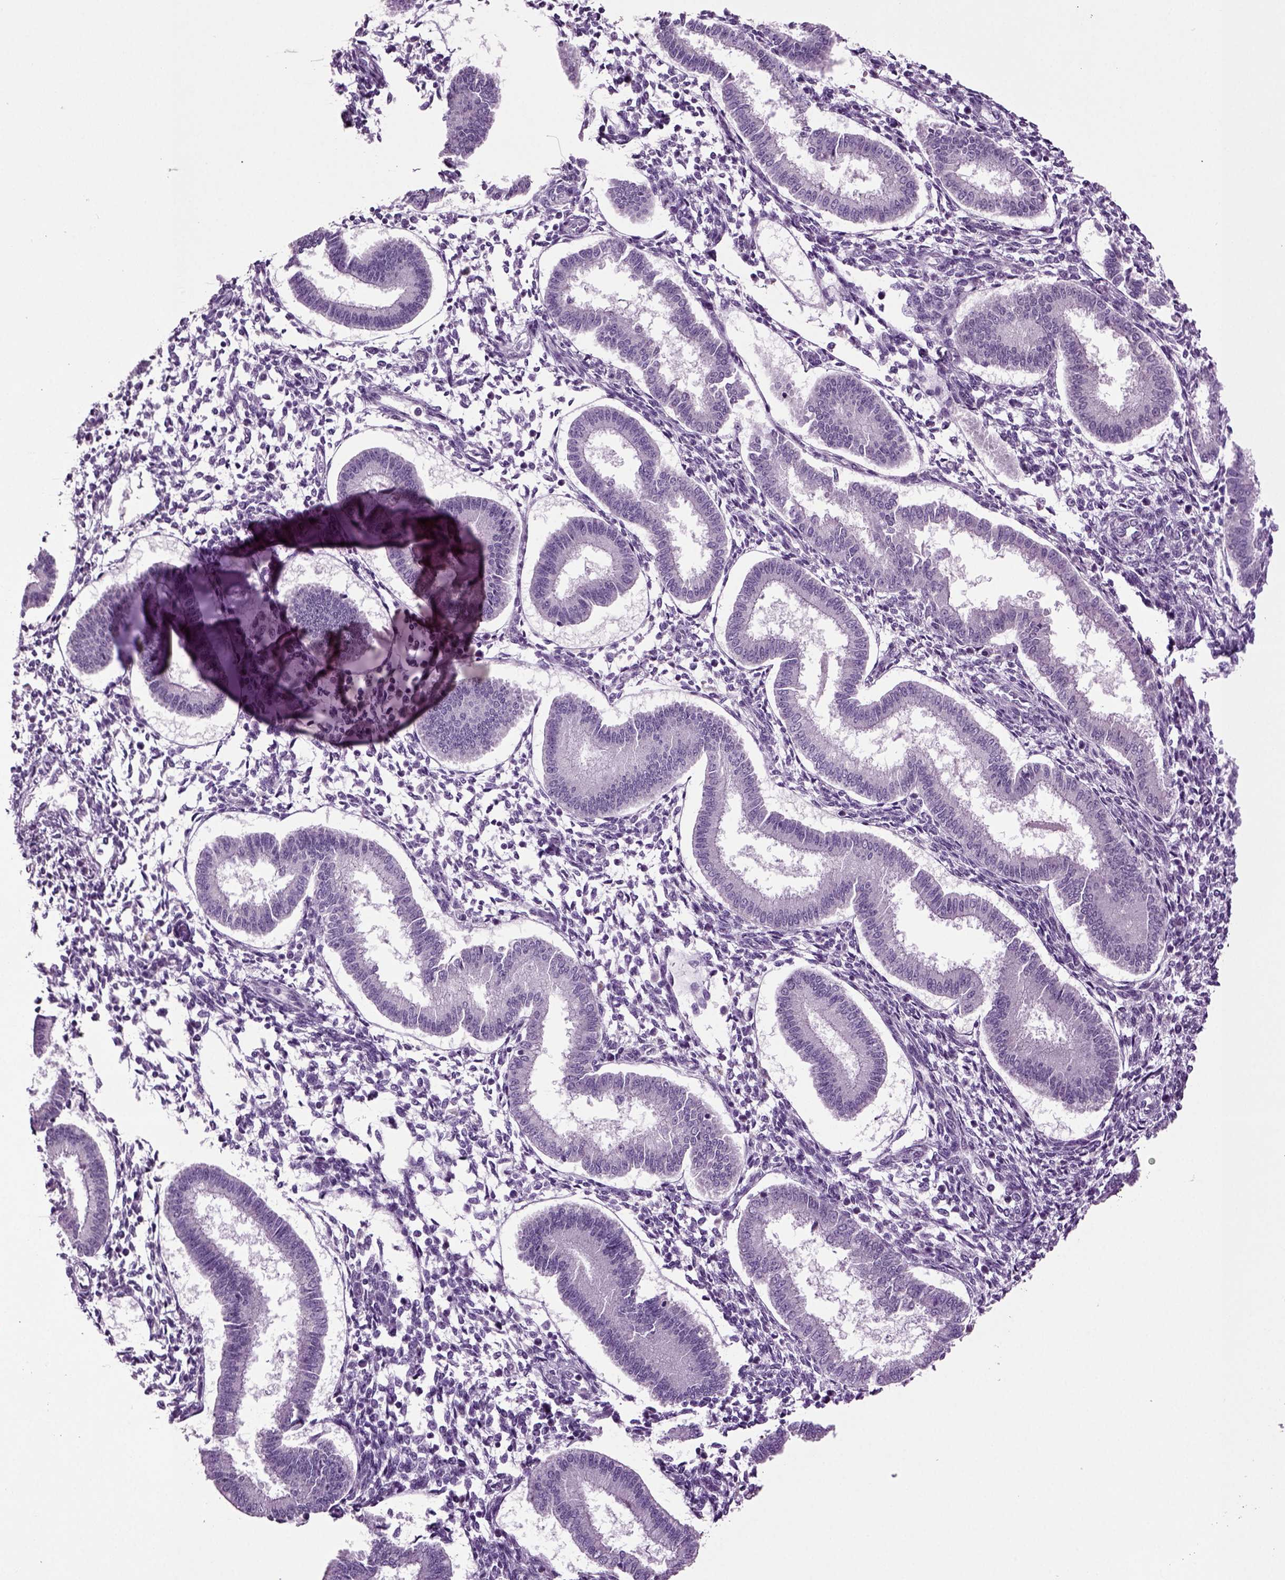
{"staining": {"intensity": "negative", "quantity": "none", "location": "none"}, "tissue": "endometrium", "cell_type": "Cells in endometrial stroma", "image_type": "normal", "snomed": [{"axis": "morphology", "description": "Normal tissue, NOS"}, {"axis": "topography", "description": "Endometrium"}], "caption": "An image of human endometrium is negative for staining in cells in endometrial stroma. The staining is performed using DAB (3,3'-diaminobenzidine) brown chromogen with nuclei counter-stained in using hematoxylin.", "gene": "SLC17A6", "patient": {"sex": "female", "age": 43}}